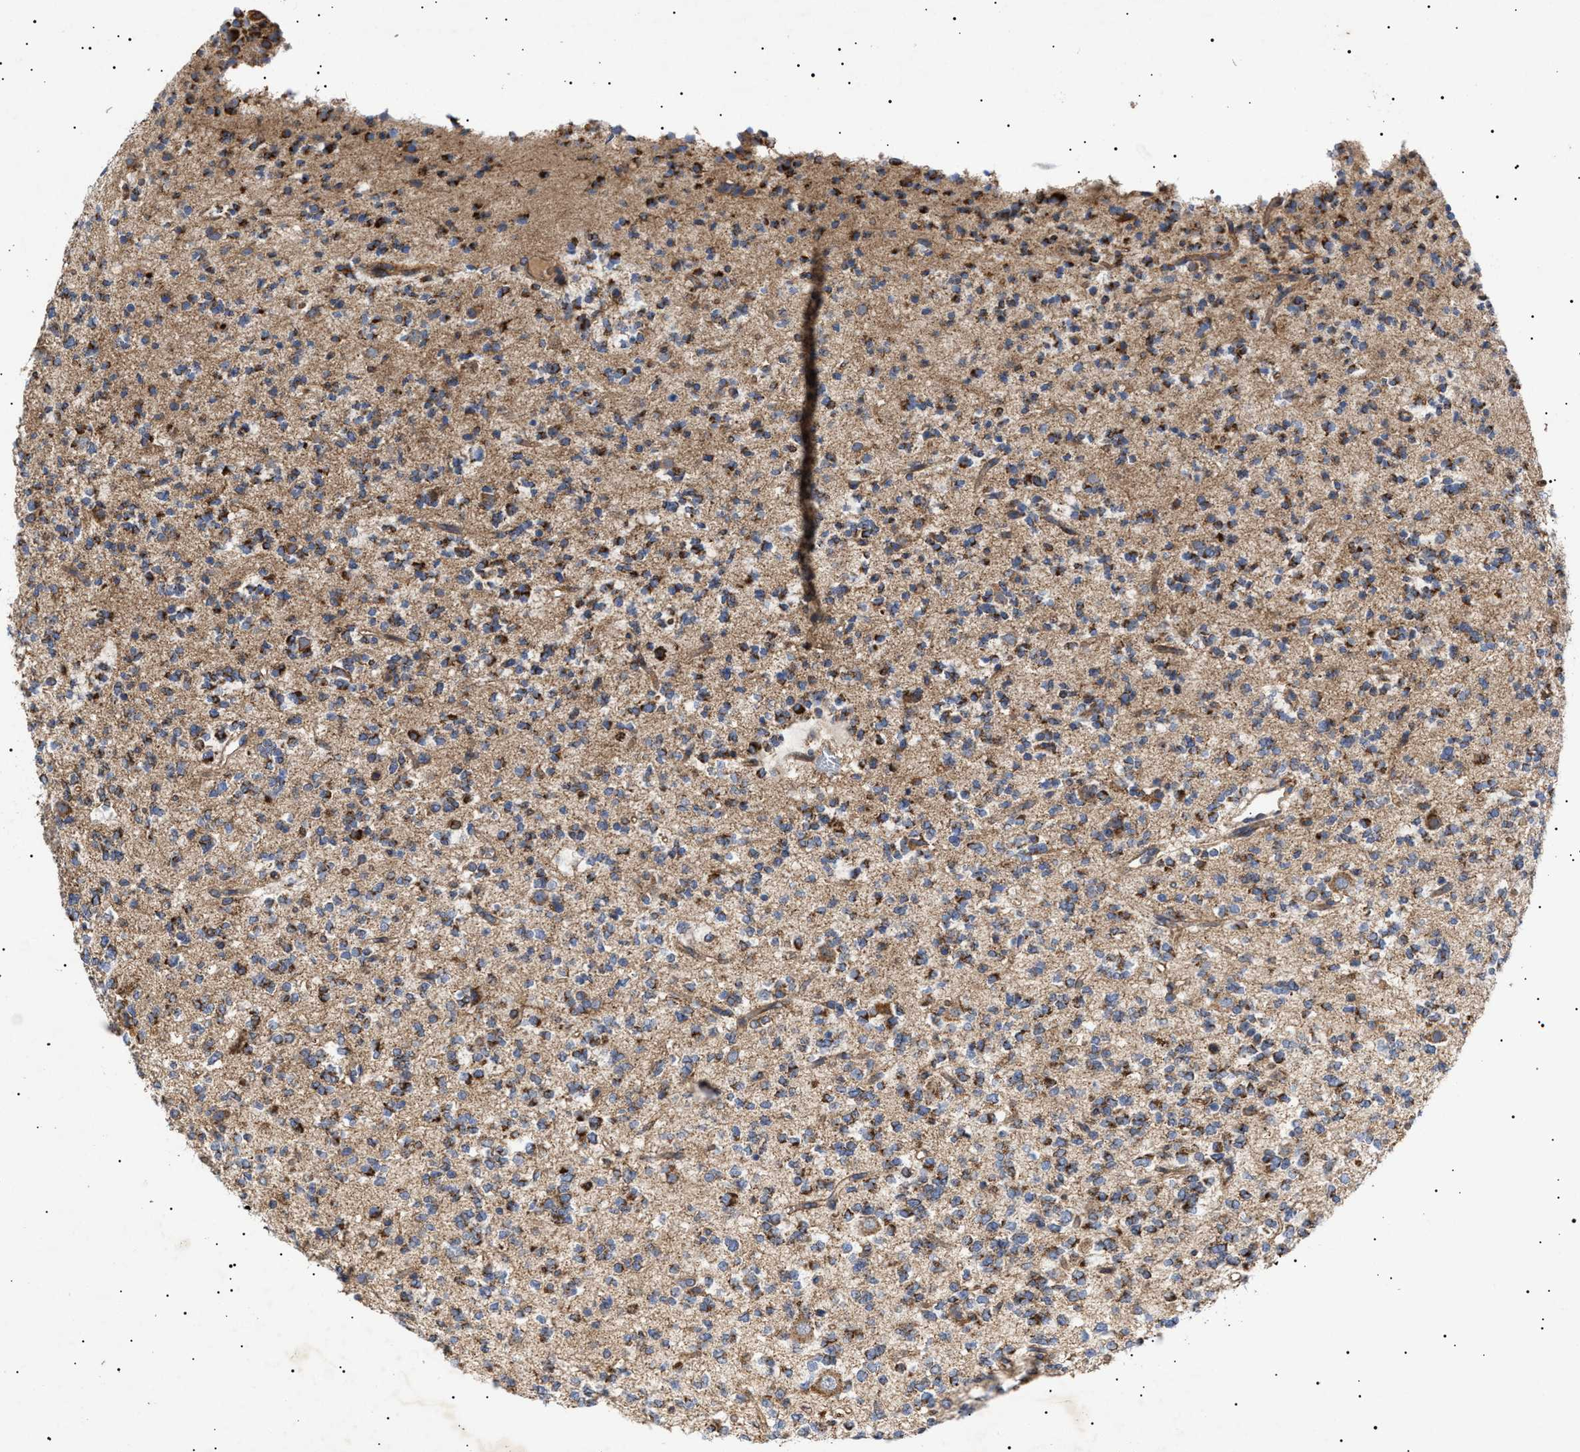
{"staining": {"intensity": "strong", "quantity": "25%-75%", "location": "cytoplasmic/membranous"}, "tissue": "glioma", "cell_type": "Tumor cells", "image_type": "cancer", "snomed": [{"axis": "morphology", "description": "Glioma, malignant, Low grade"}, {"axis": "topography", "description": "Brain"}], "caption": "Tumor cells reveal high levels of strong cytoplasmic/membranous positivity in approximately 25%-75% of cells in human glioma.", "gene": "MRPL10", "patient": {"sex": "male", "age": 38}}